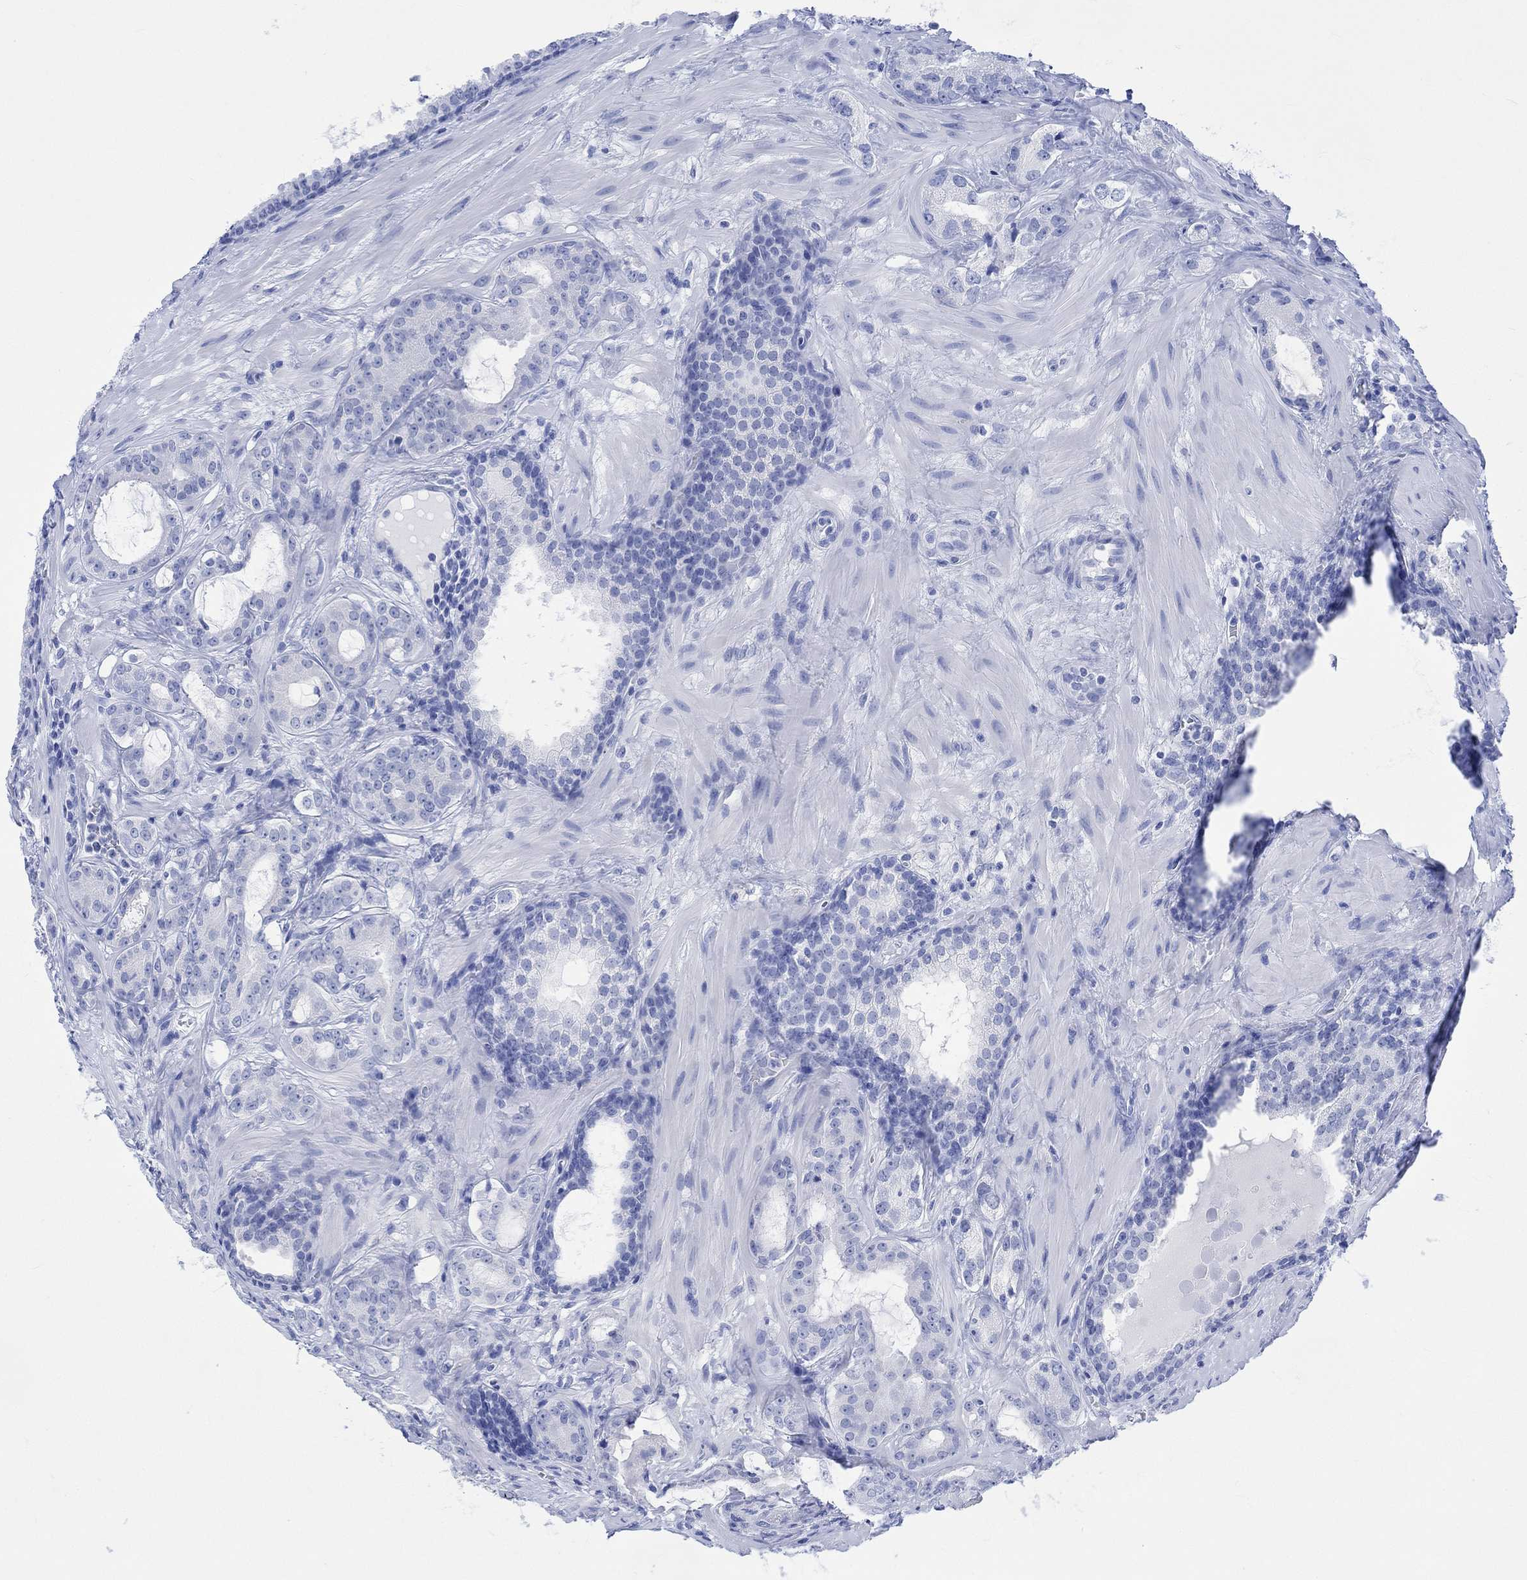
{"staining": {"intensity": "negative", "quantity": "none", "location": "none"}, "tissue": "prostate cancer", "cell_type": "Tumor cells", "image_type": "cancer", "snomed": [{"axis": "morphology", "description": "Adenocarcinoma, NOS"}, {"axis": "topography", "description": "Prostate"}], "caption": "Immunohistochemistry (IHC) micrograph of neoplastic tissue: prostate cancer stained with DAB (3,3'-diaminobenzidine) displays no significant protein staining in tumor cells.", "gene": "CELF4", "patient": {"sex": "male", "age": 69}}